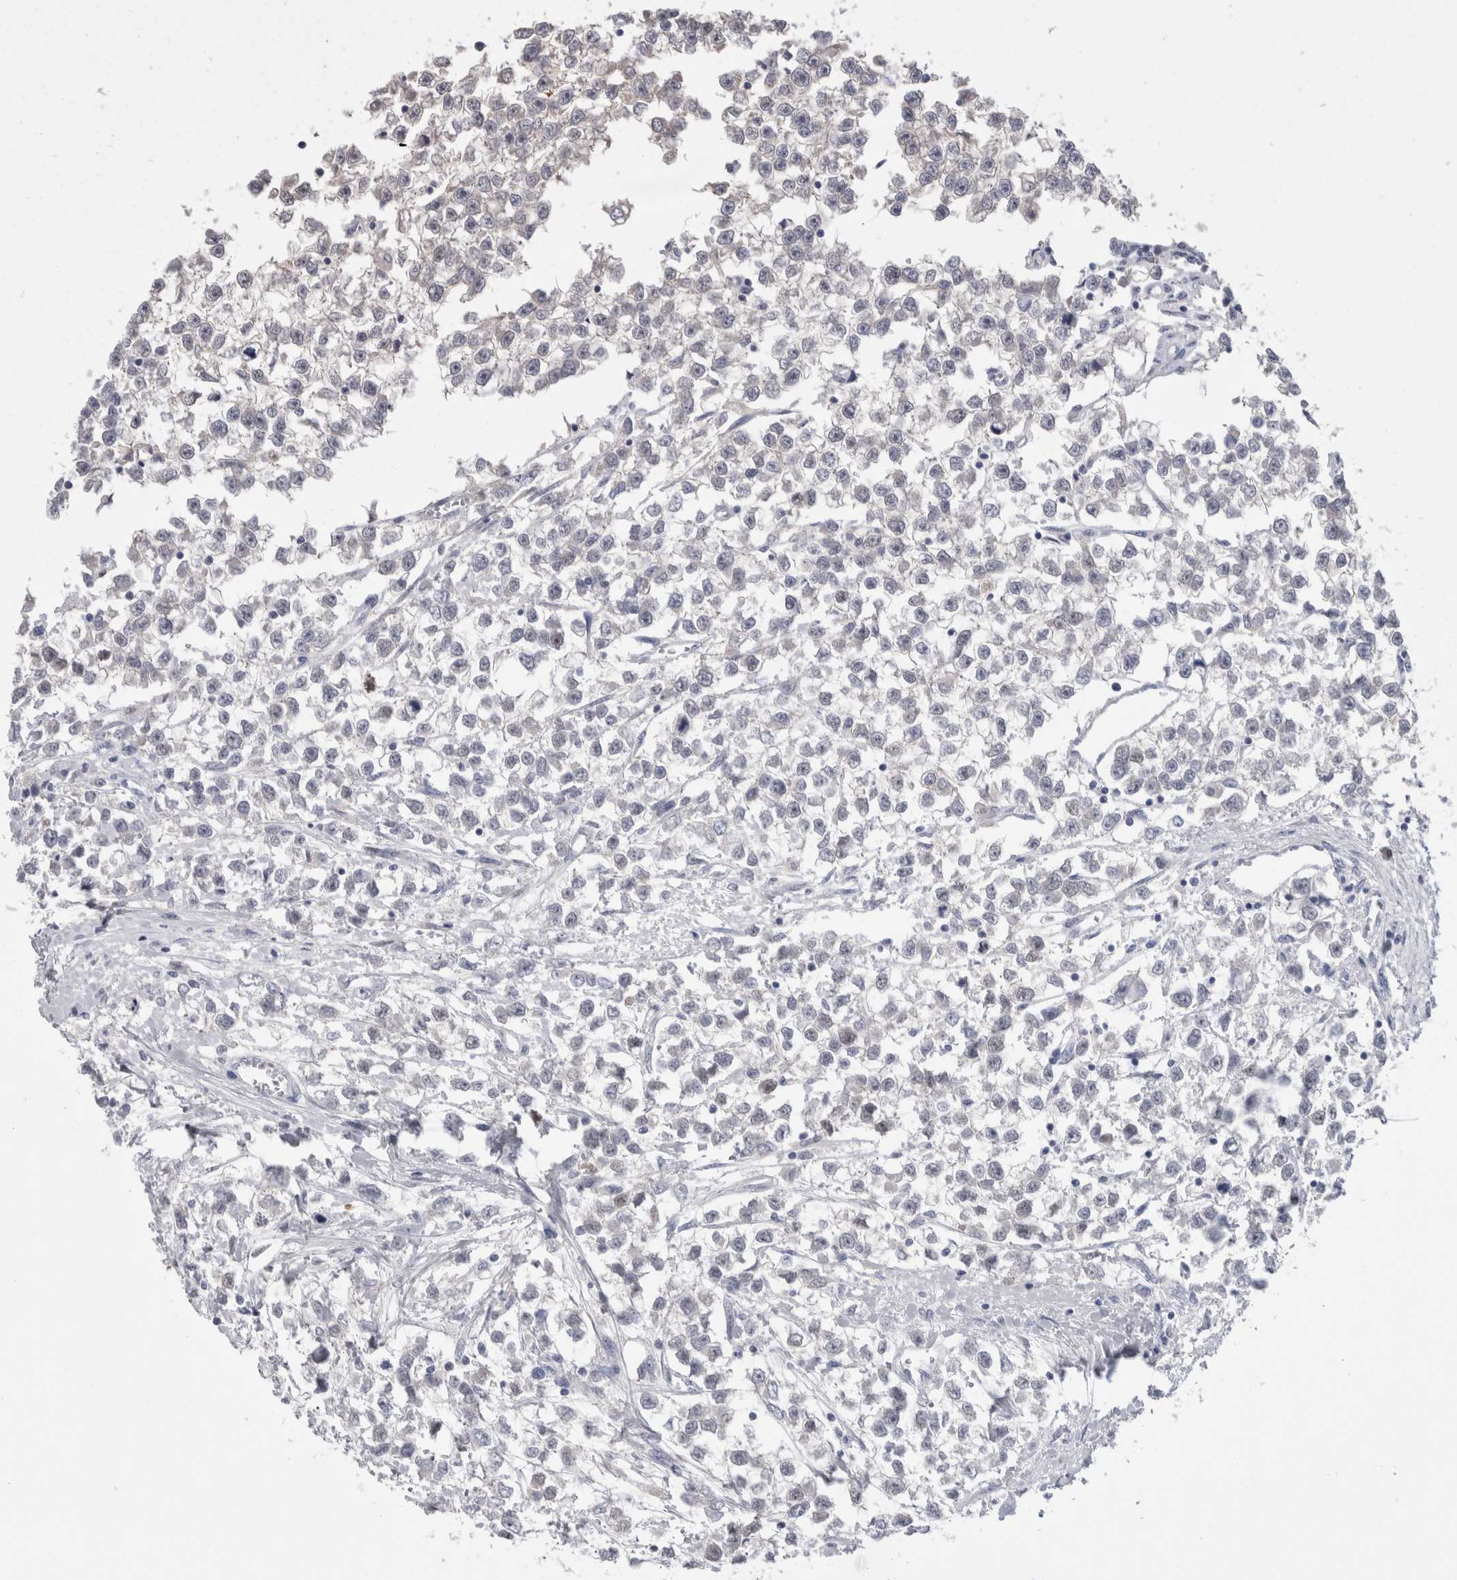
{"staining": {"intensity": "negative", "quantity": "none", "location": "none"}, "tissue": "testis cancer", "cell_type": "Tumor cells", "image_type": "cancer", "snomed": [{"axis": "morphology", "description": "Seminoma, NOS"}, {"axis": "morphology", "description": "Carcinoma, Embryonal, NOS"}, {"axis": "topography", "description": "Testis"}], "caption": "An immunohistochemistry micrograph of testis cancer is shown. There is no staining in tumor cells of testis cancer.", "gene": "CA8", "patient": {"sex": "male", "age": 51}}